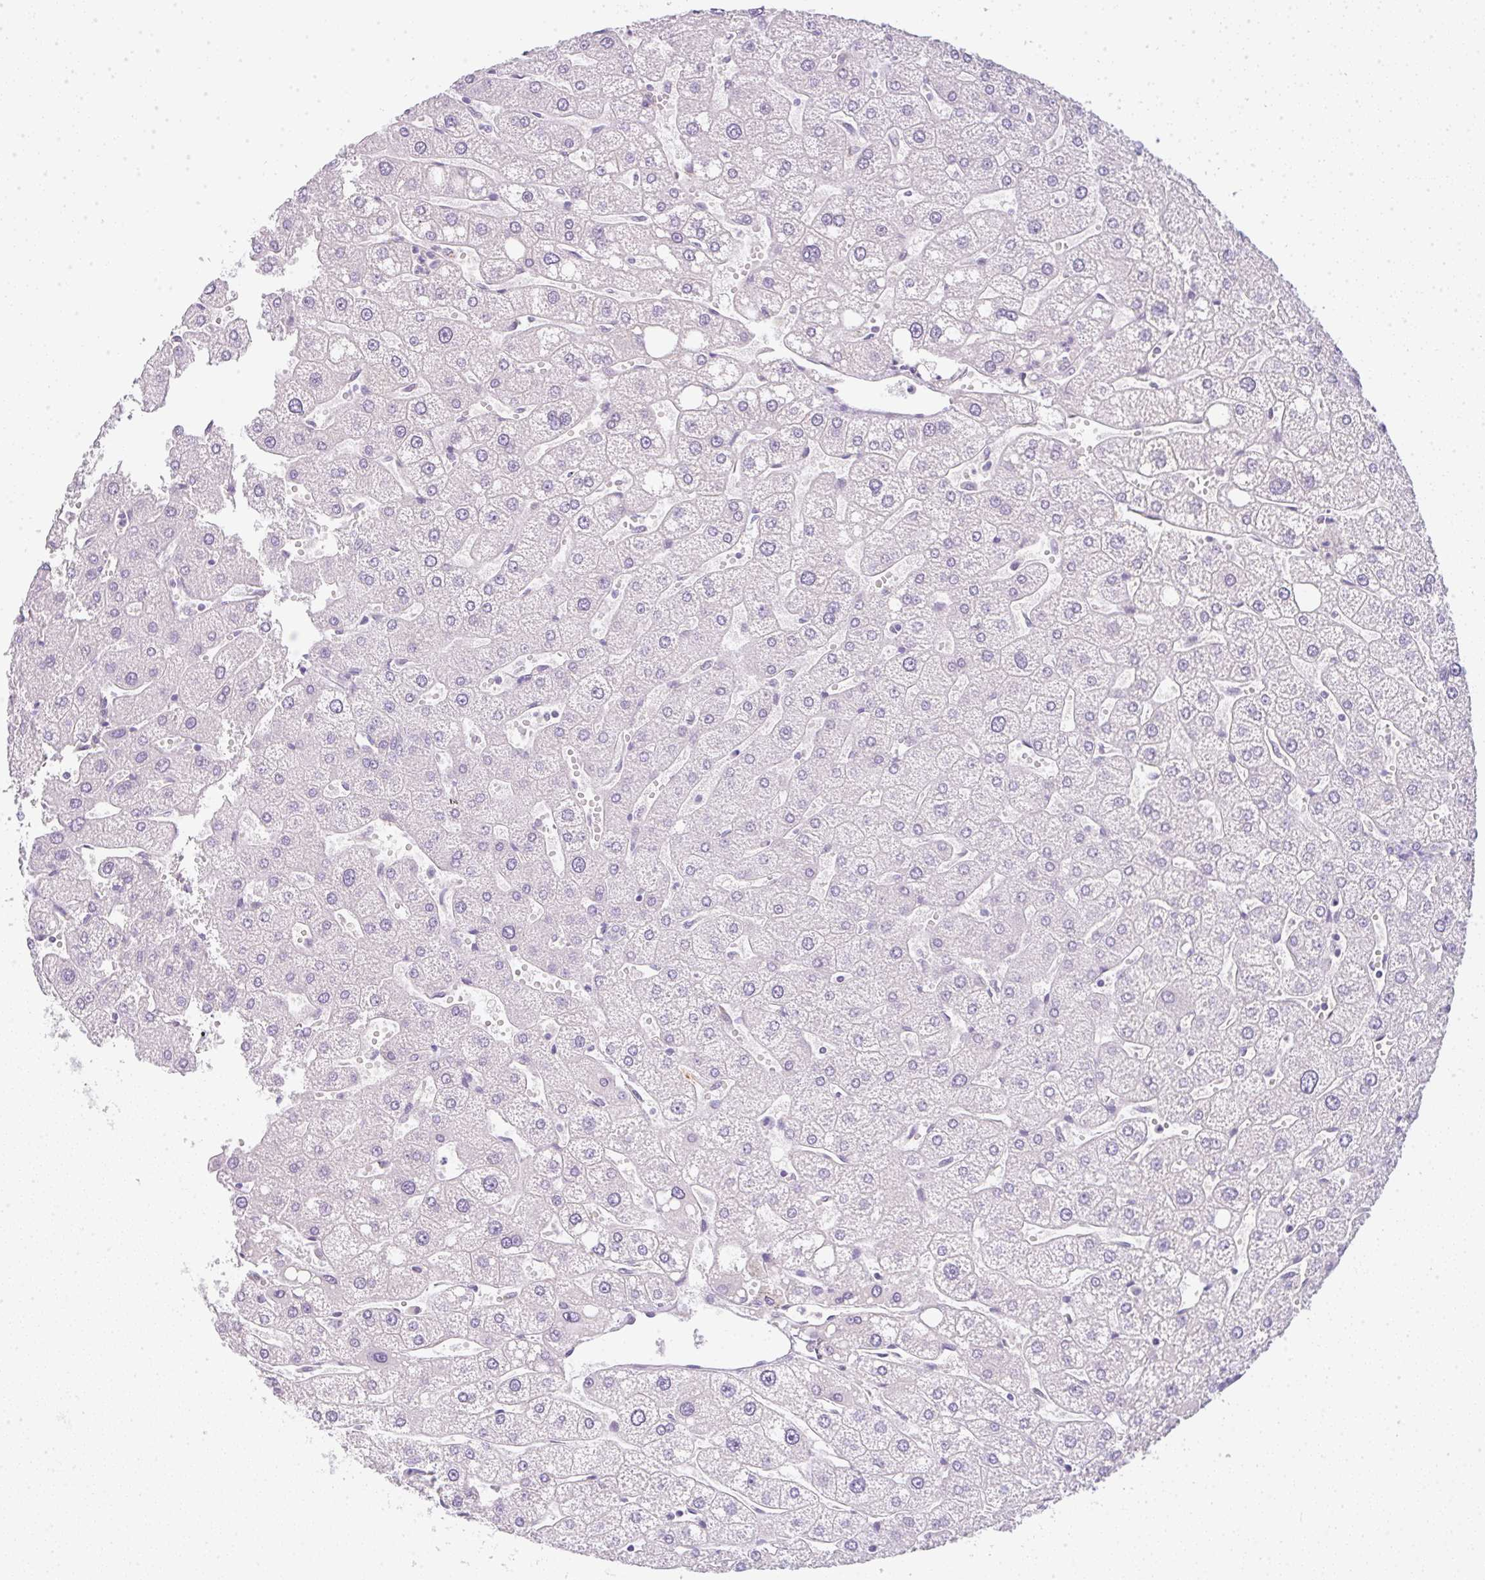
{"staining": {"intensity": "negative", "quantity": "none", "location": "none"}, "tissue": "liver", "cell_type": "Cholangiocytes", "image_type": "normal", "snomed": [{"axis": "morphology", "description": "Normal tissue, NOS"}, {"axis": "topography", "description": "Liver"}], "caption": "This is an immunohistochemistry photomicrograph of normal human liver. There is no expression in cholangiocytes.", "gene": "LPAR4", "patient": {"sex": "male", "age": 67}}